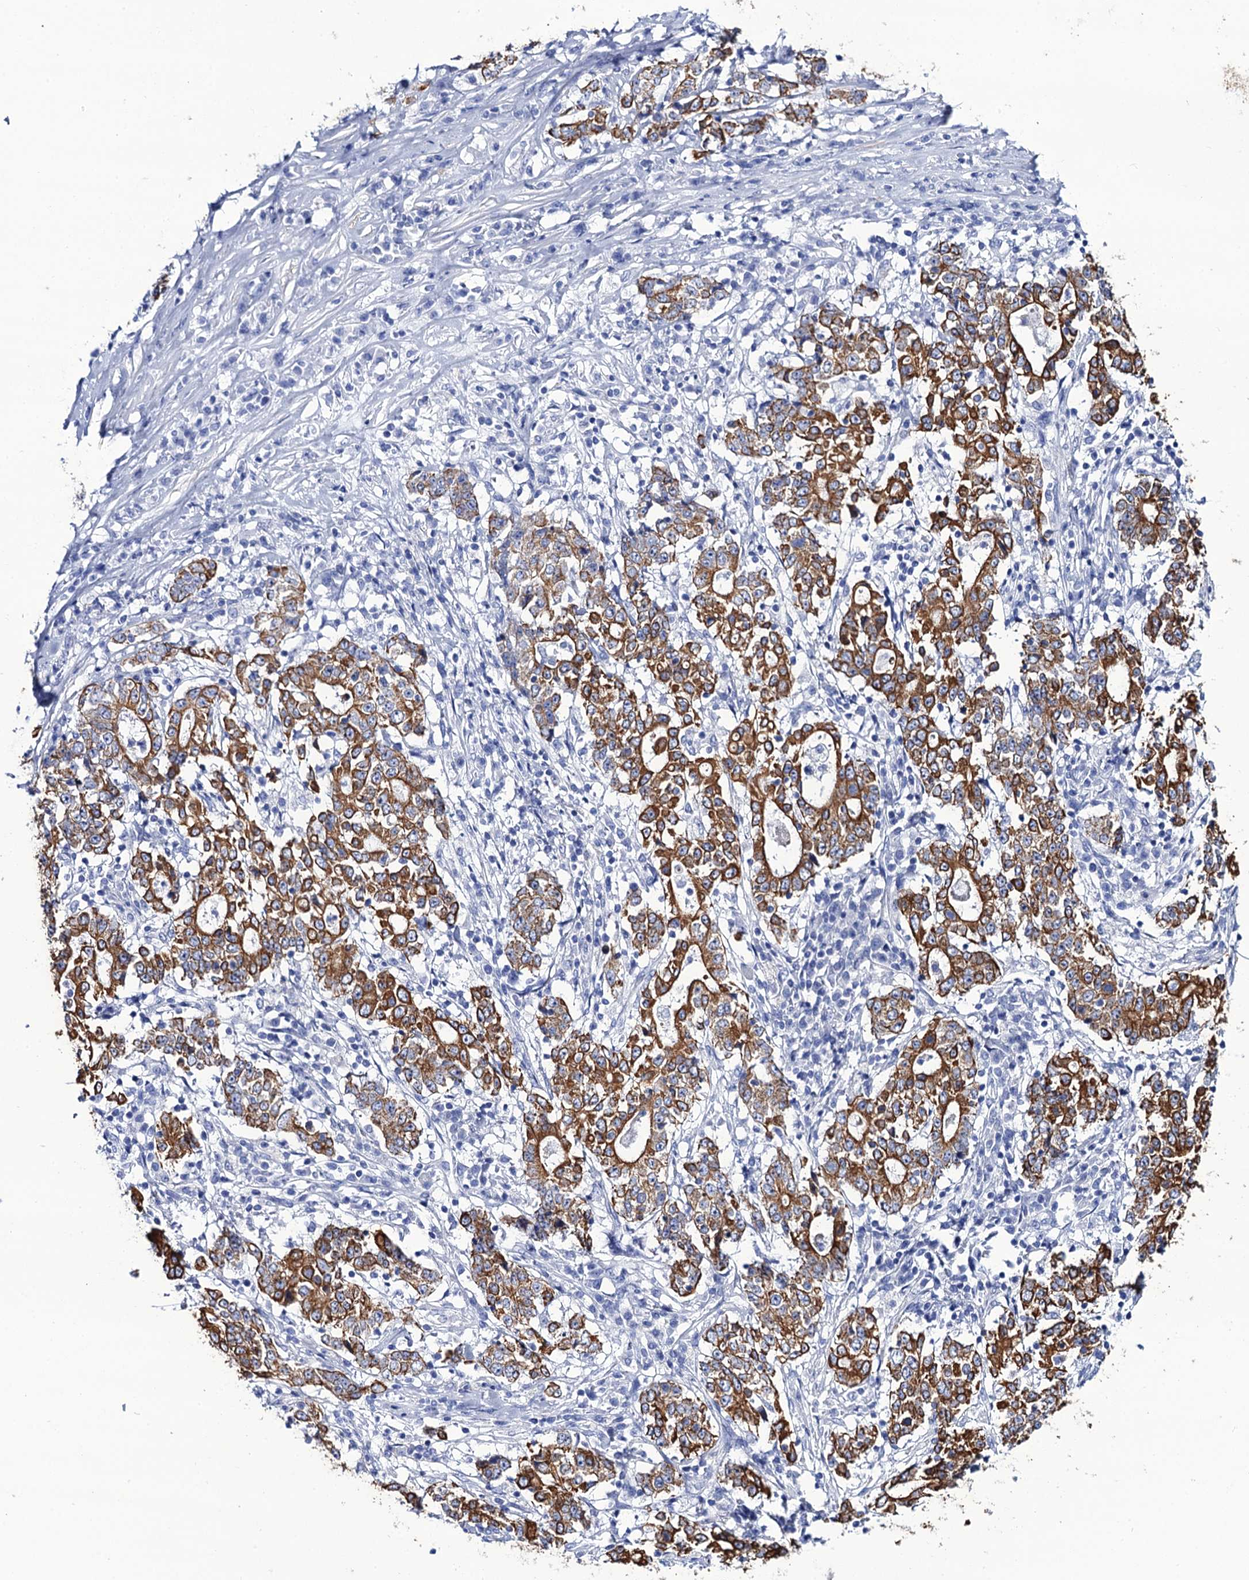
{"staining": {"intensity": "moderate", "quantity": ">75%", "location": "cytoplasmic/membranous"}, "tissue": "stomach cancer", "cell_type": "Tumor cells", "image_type": "cancer", "snomed": [{"axis": "morphology", "description": "Adenocarcinoma, NOS"}, {"axis": "topography", "description": "Stomach"}], "caption": "Immunohistochemistry (IHC) (DAB (3,3'-diaminobenzidine)) staining of adenocarcinoma (stomach) exhibits moderate cytoplasmic/membranous protein expression in about >75% of tumor cells.", "gene": "RAB3IP", "patient": {"sex": "male", "age": 59}}